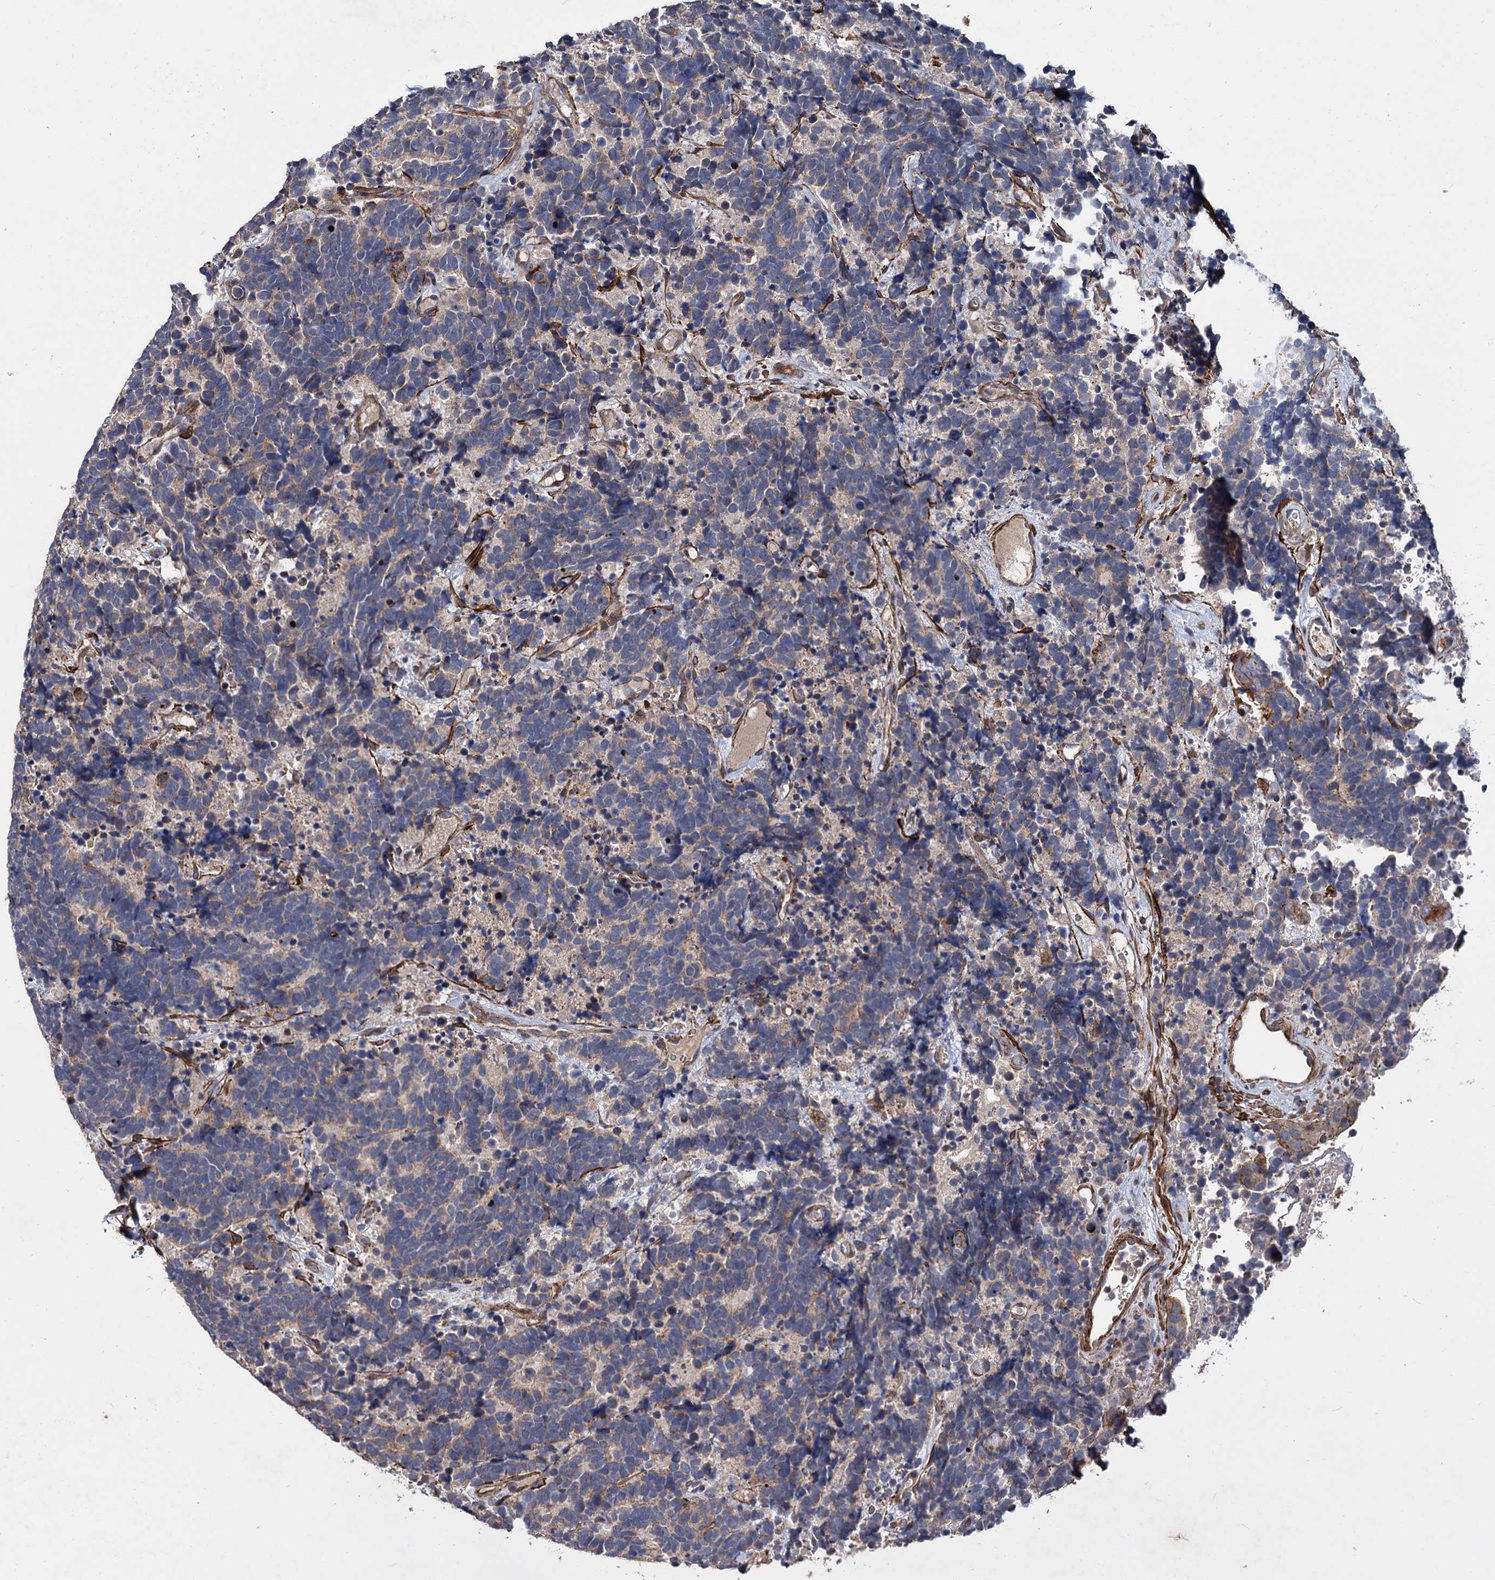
{"staining": {"intensity": "negative", "quantity": "none", "location": "none"}, "tissue": "carcinoid", "cell_type": "Tumor cells", "image_type": "cancer", "snomed": [{"axis": "morphology", "description": "Carcinoma, NOS"}, {"axis": "morphology", "description": "Carcinoid, malignant, NOS"}, {"axis": "topography", "description": "Urinary bladder"}], "caption": "This histopathology image is of carcinoid stained with IHC to label a protein in brown with the nuclei are counter-stained blue. There is no staining in tumor cells.", "gene": "ISM2", "patient": {"sex": "male", "age": 57}}